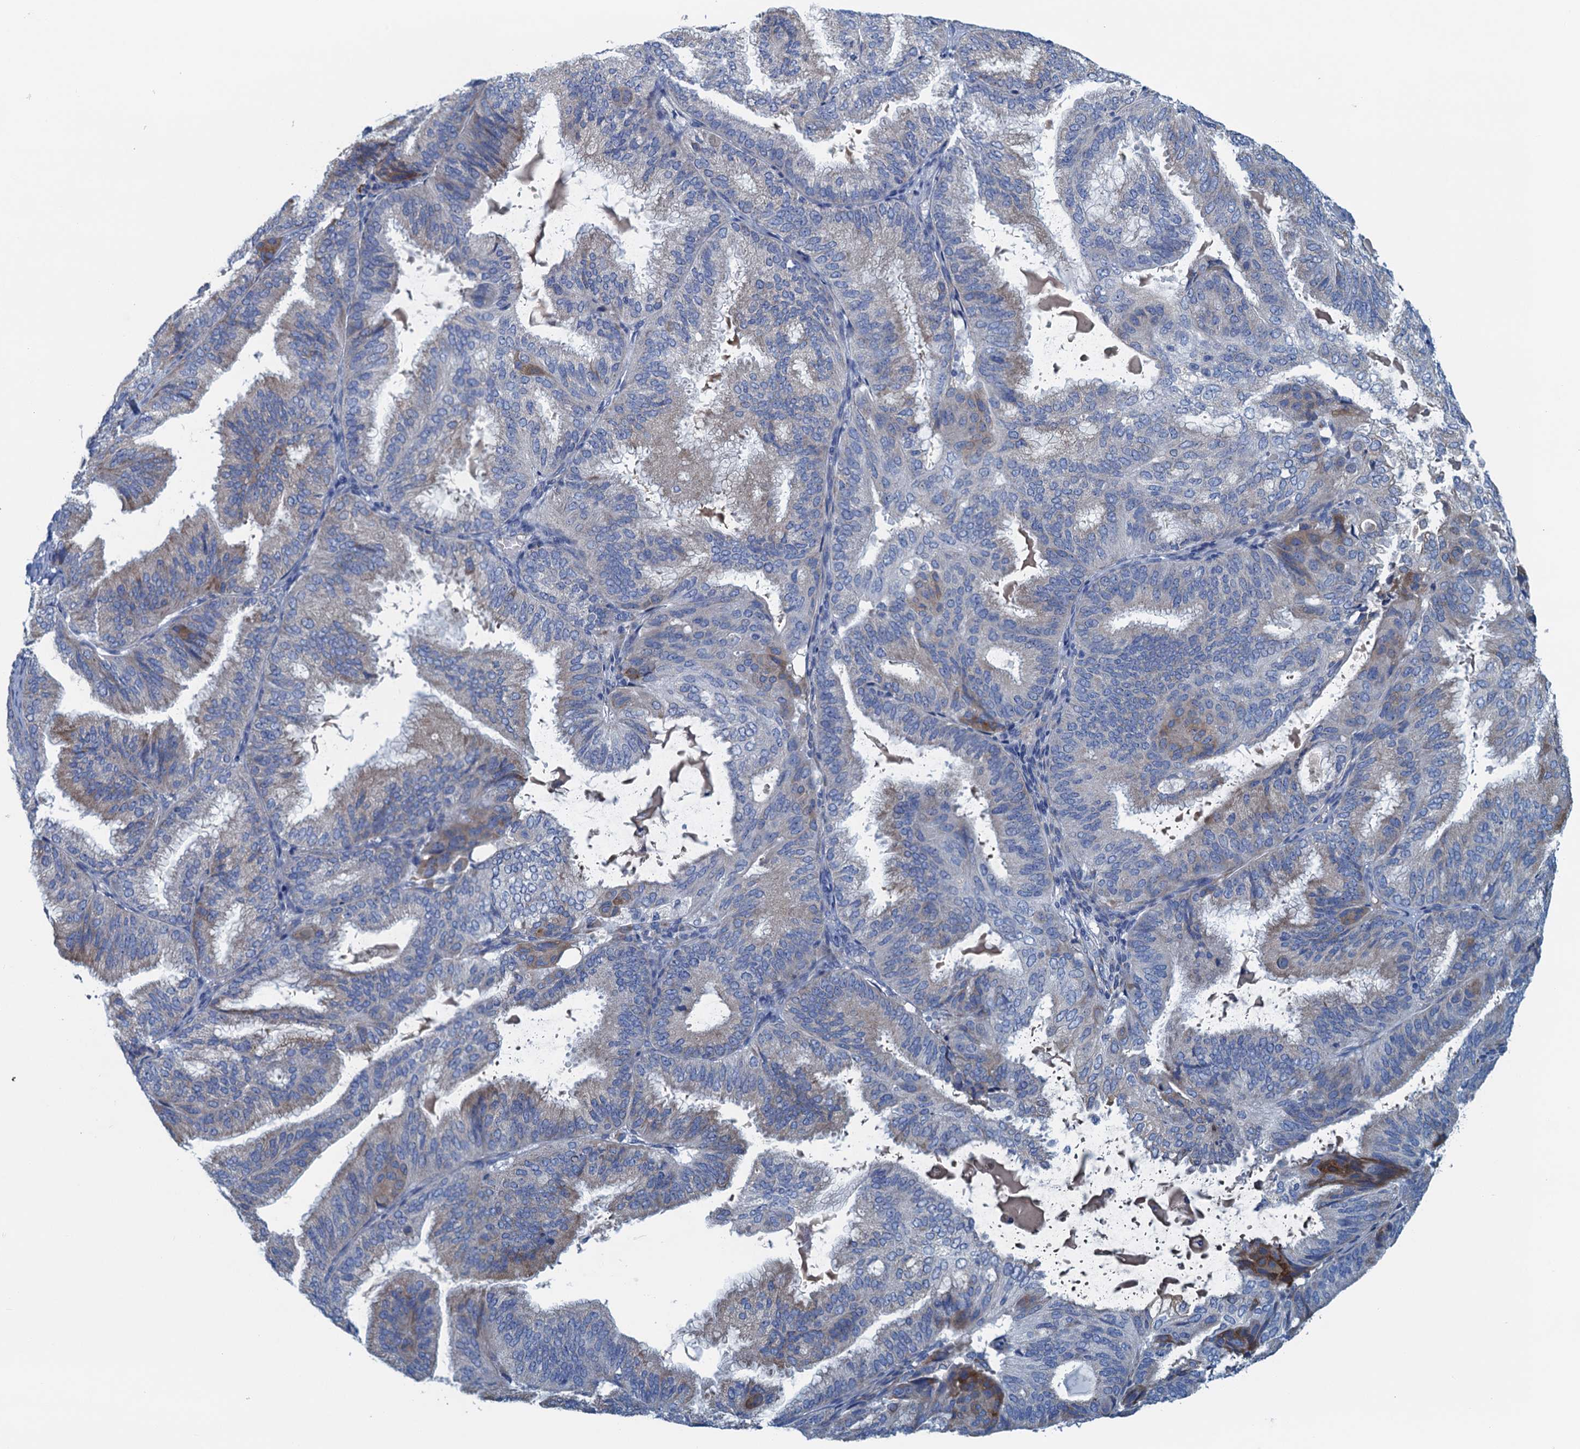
{"staining": {"intensity": "weak", "quantity": "<25%", "location": "cytoplasmic/membranous"}, "tissue": "endometrial cancer", "cell_type": "Tumor cells", "image_type": "cancer", "snomed": [{"axis": "morphology", "description": "Adenocarcinoma, NOS"}, {"axis": "topography", "description": "Endometrium"}], "caption": "A micrograph of endometrial cancer (adenocarcinoma) stained for a protein demonstrates no brown staining in tumor cells. (Brightfield microscopy of DAB (3,3'-diaminobenzidine) immunohistochemistry at high magnification).", "gene": "C10orf88", "patient": {"sex": "female", "age": 49}}